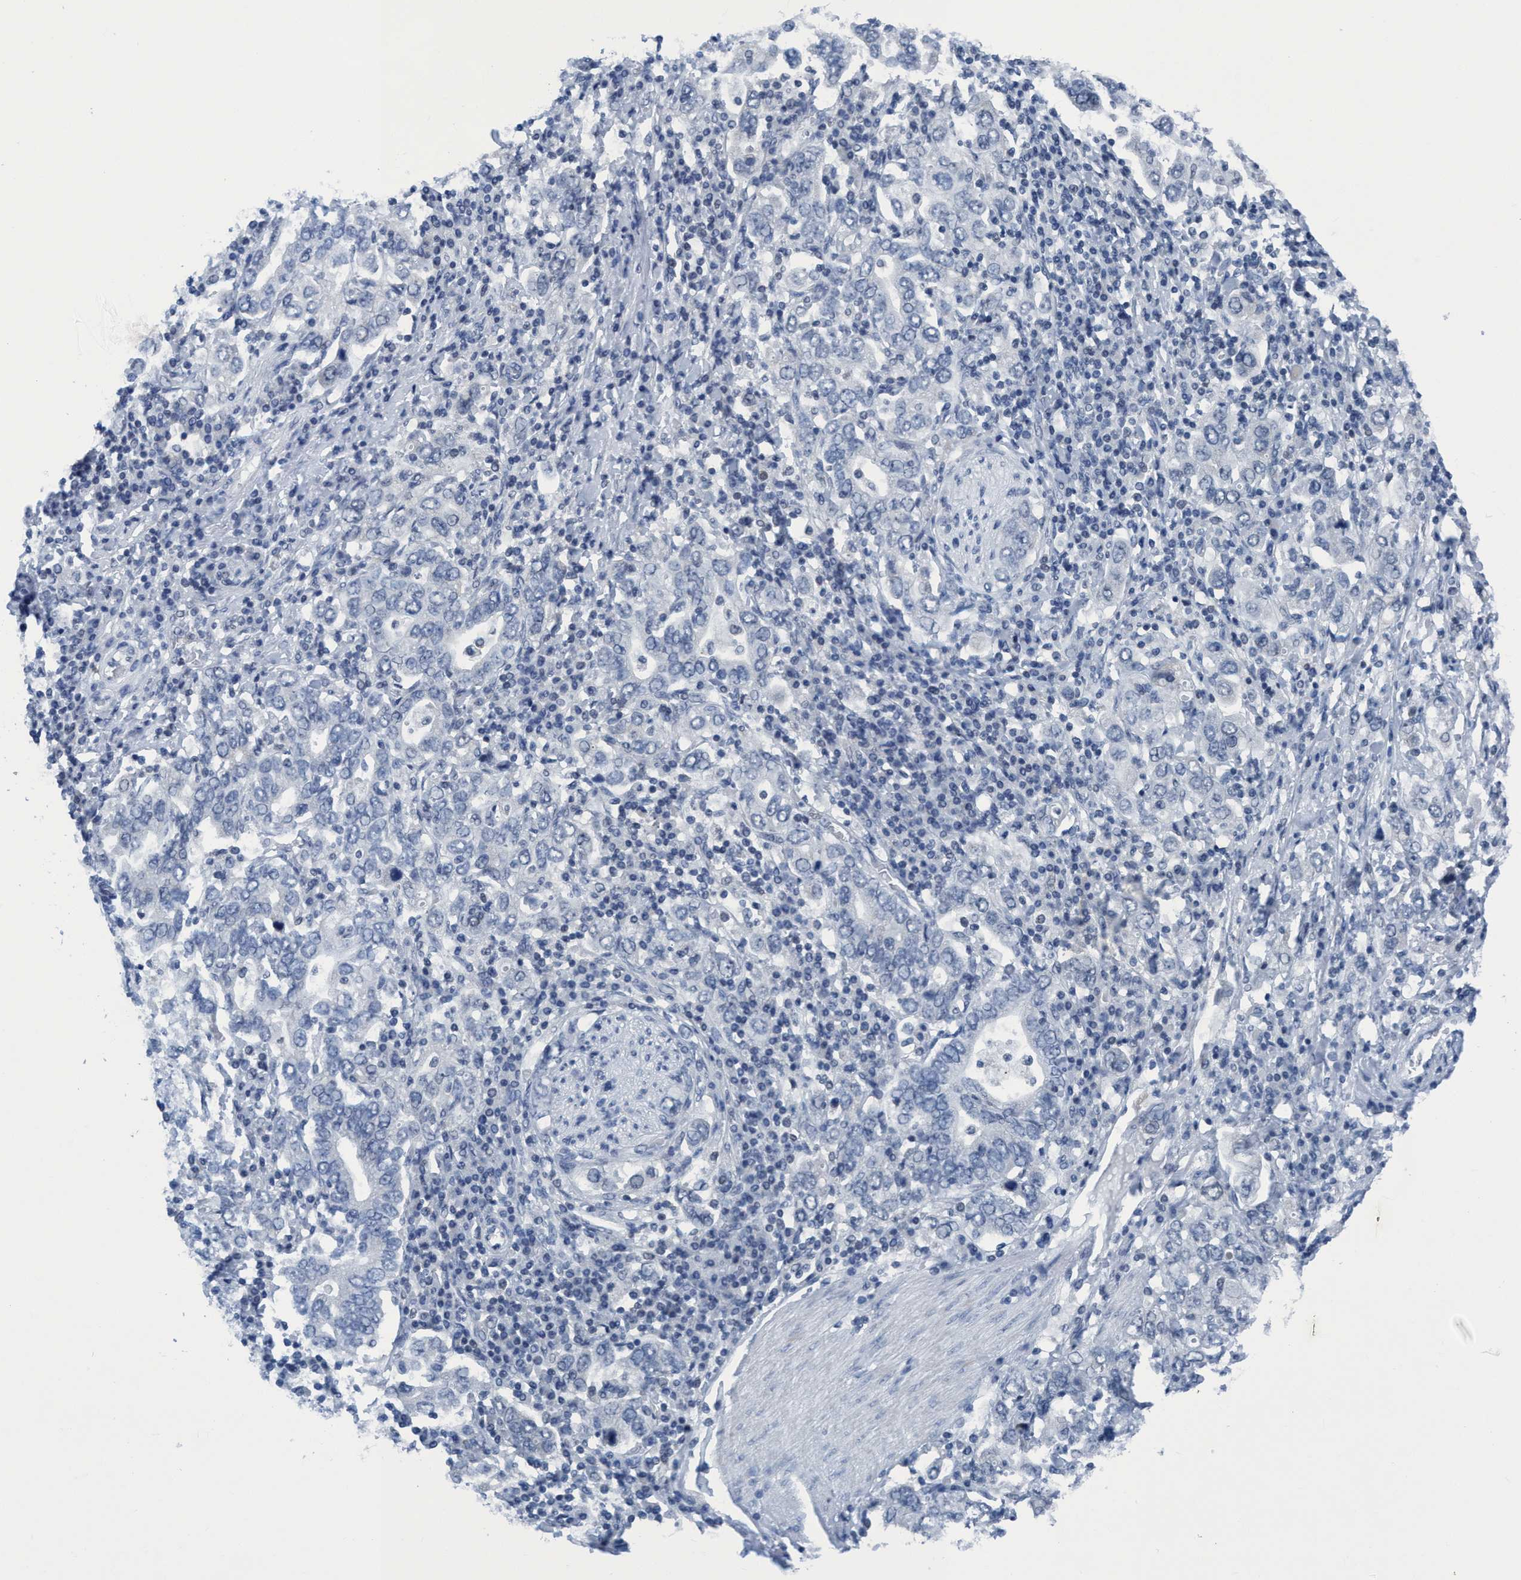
{"staining": {"intensity": "negative", "quantity": "none", "location": "none"}, "tissue": "stomach cancer", "cell_type": "Tumor cells", "image_type": "cancer", "snomed": [{"axis": "morphology", "description": "Adenocarcinoma, NOS"}, {"axis": "topography", "description": "Stomach, upper"}], "caption": "Histopathology image shows no significant protein staining in tumor cells of adenocarcinoma (stomach).", "gene": "DNAI1", "patient": {"sex": "male", "age": 62}}